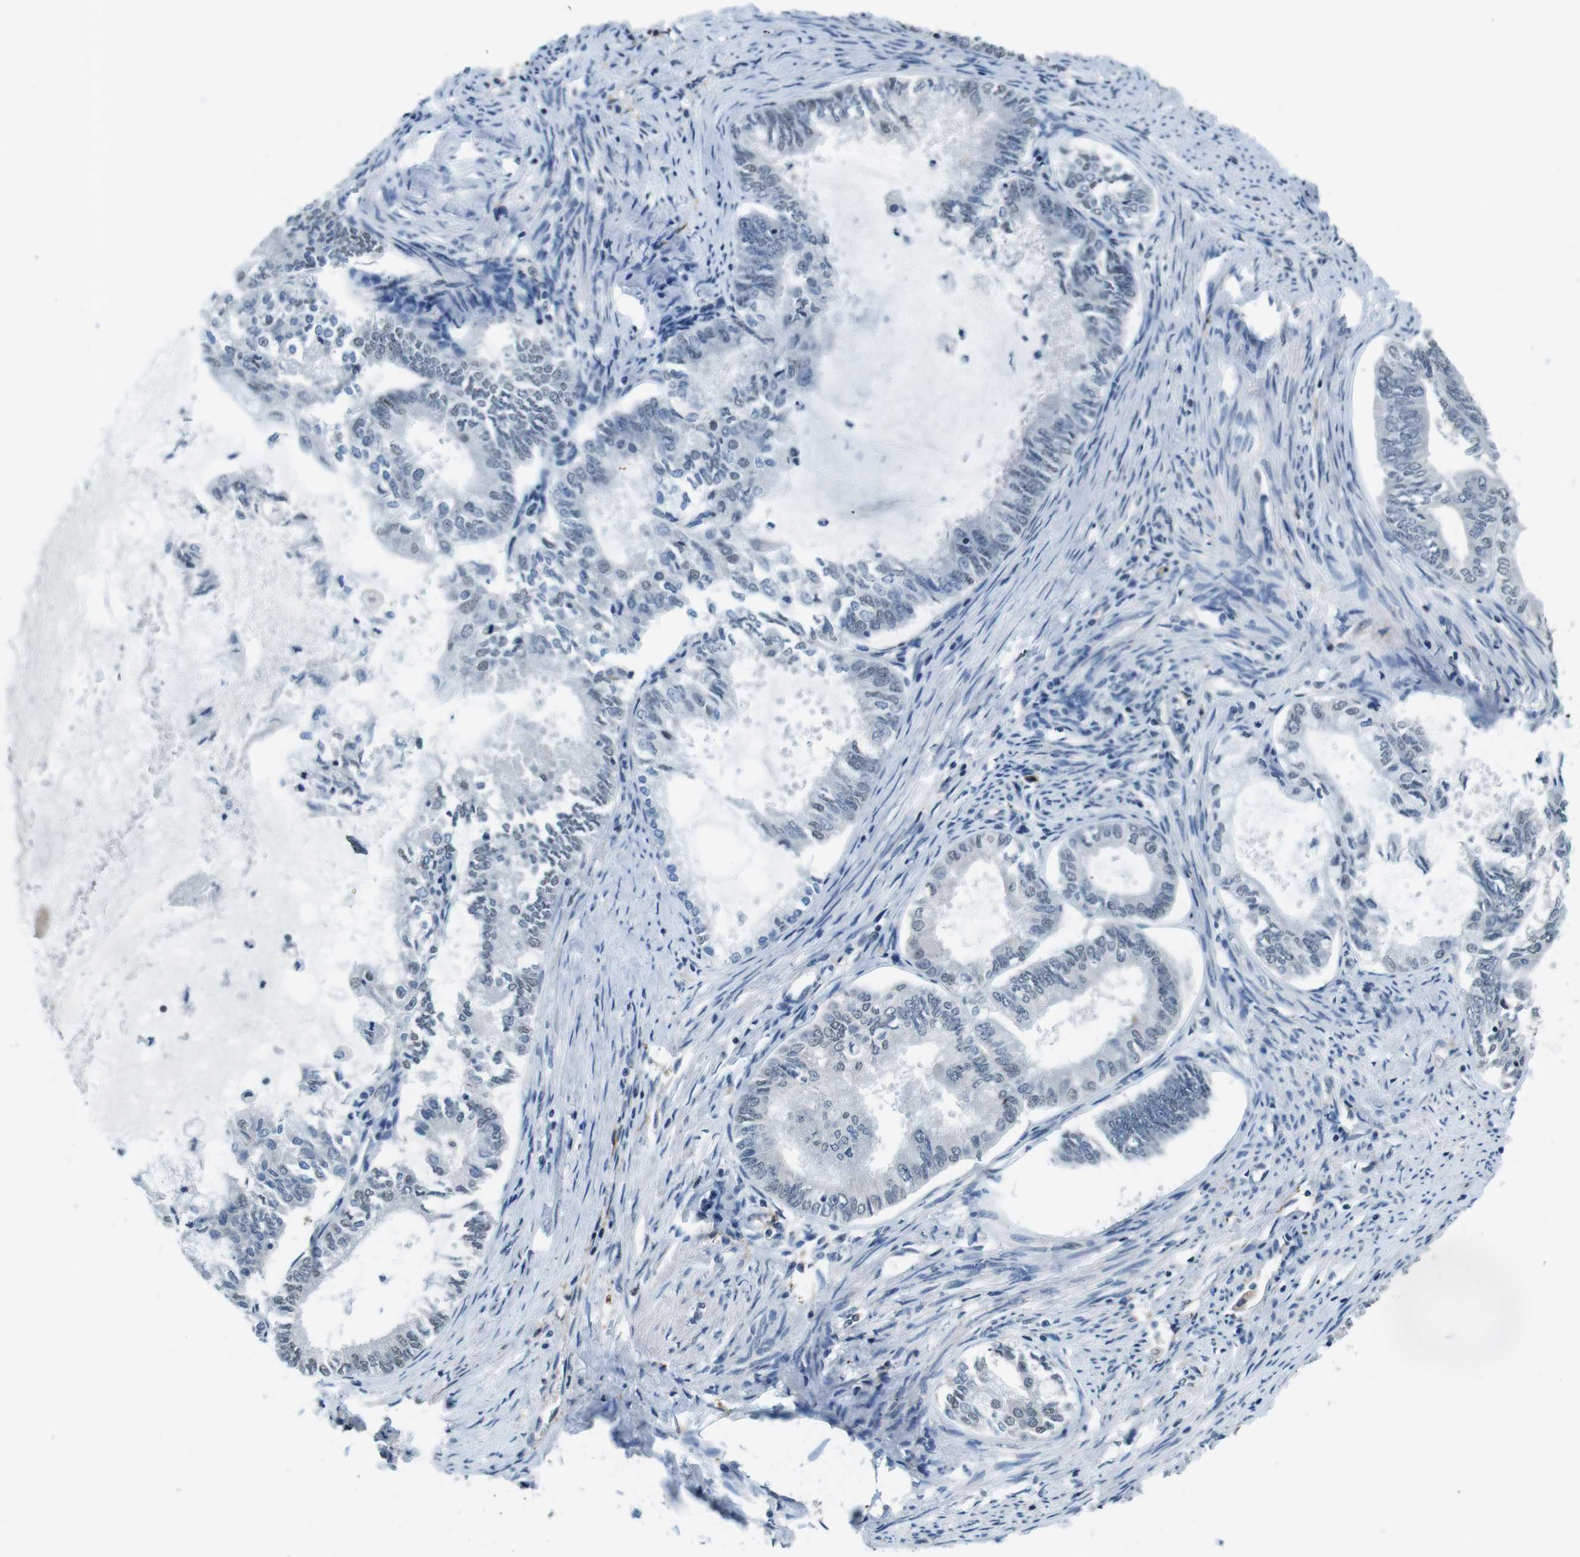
{"staining": {"intensity": "weak", "quantity": "<25%", "location": "nuclear"}, "tissue": "endometrial cancer", "cell_type": "Tumor cells", "image_type": "cancer", "snomed": [{"axis": "morphology", "description": "Adenocarcinoma, NOS"}, {"axis": "topography", "description": "Endometrium"}], "caption": "A high-resolution image shows IHC staining of endometrial adenocarcinoma, which reveals no significant staining in tumor cells.", "gene": "CD163L1", "patient": {"sex": "female", "age": 86}}